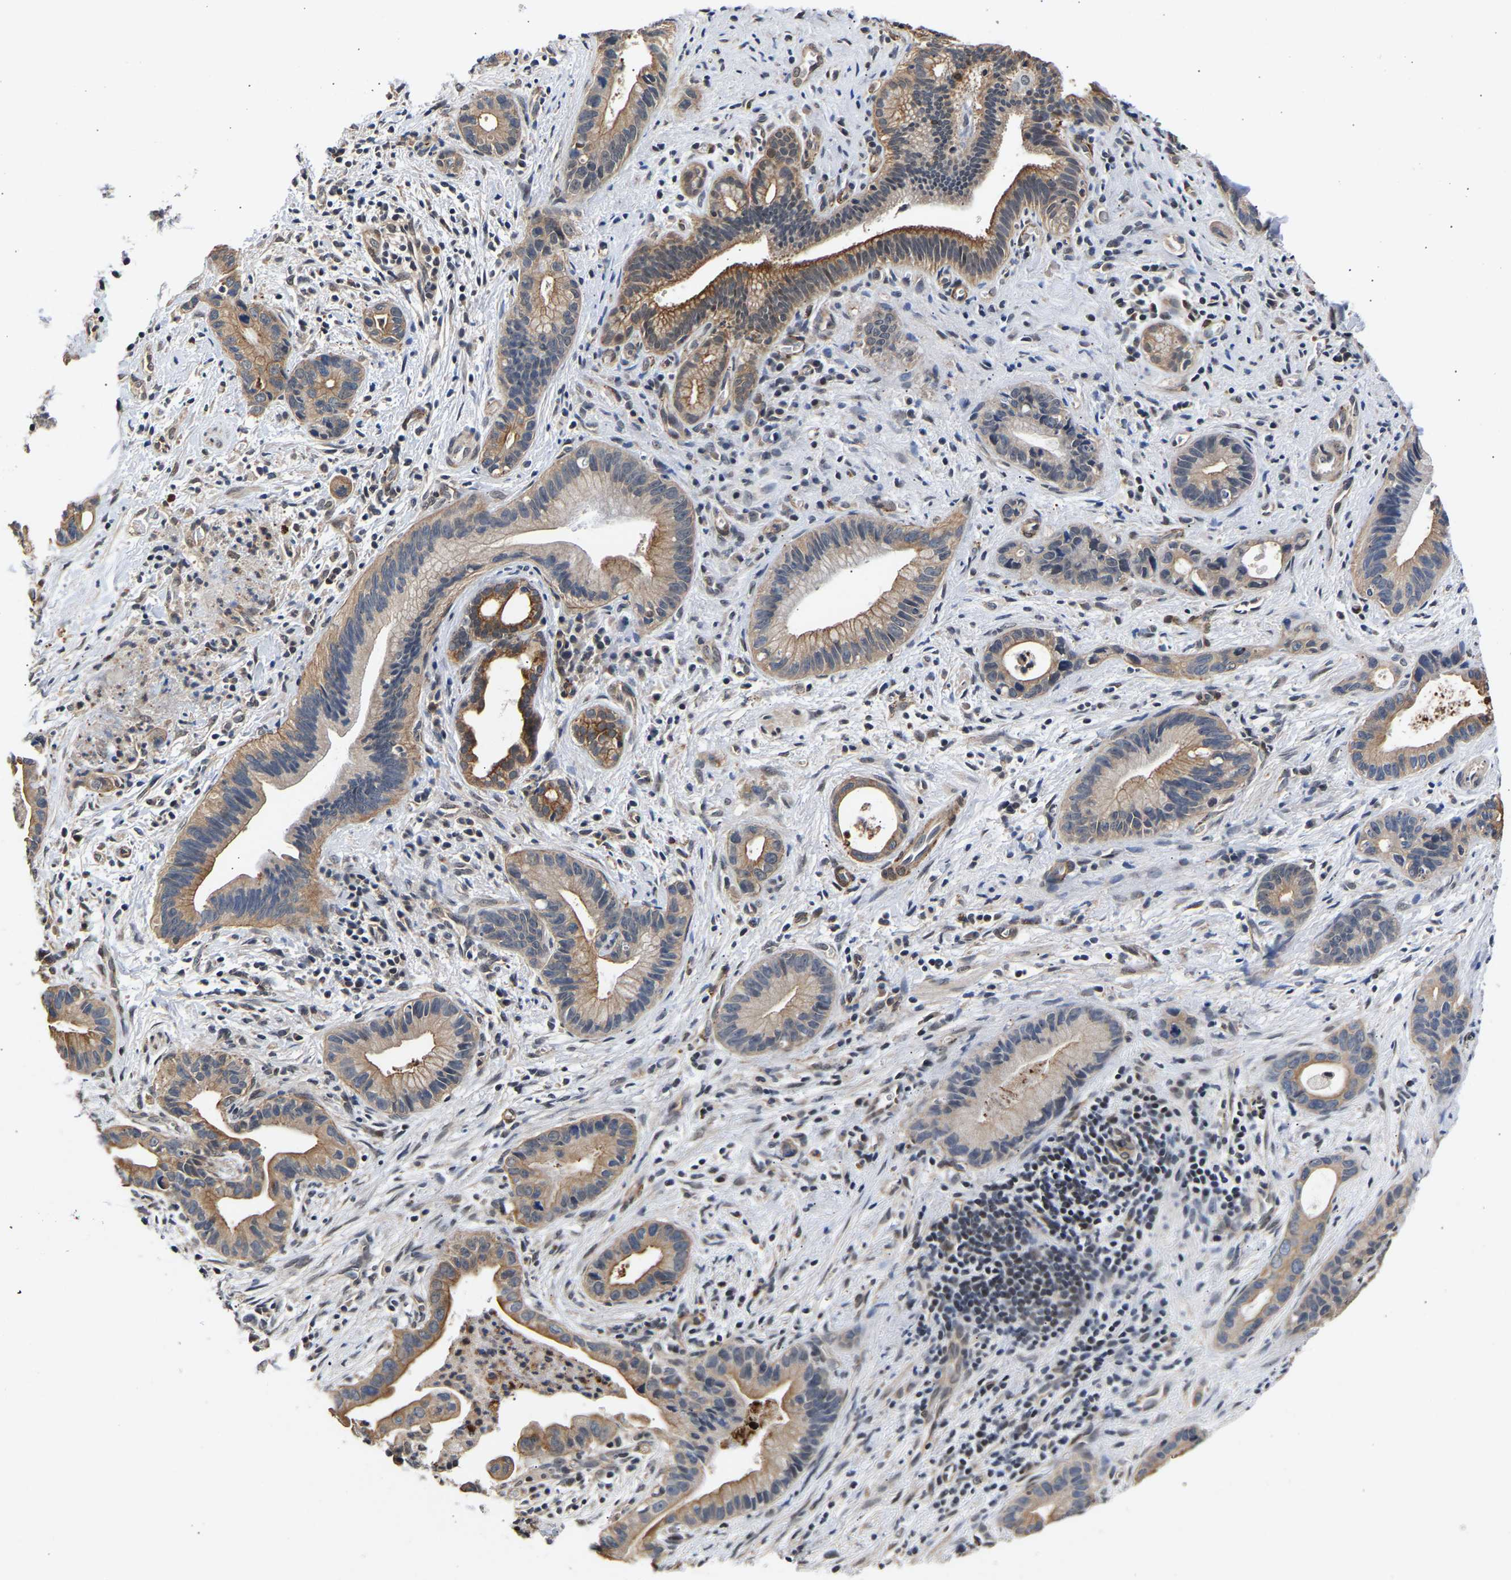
{"staining": {"intensity": "moderate", "quantity": "25%-75%", "location": "cytoplasmic/membranous"}, "tissue": "liver cancer", "cell_type": "Tumor cells", "image_type": "cancer", "snomed": [{"axis": "morphology", "description": "Cholangiocarcinoma"}, {"axis": "topography", "description": "Liver"}], "caption": "The immunohistochemical stain shows moderate cytoplasmic/membranous expression in tumor cells of liver cholangiocarcinoma tissue. (DAB IHC, brown staining for protein, blue staining for nuclei).", "gene": "METTL16", "patient": {"sex": "female", "age": 55}}